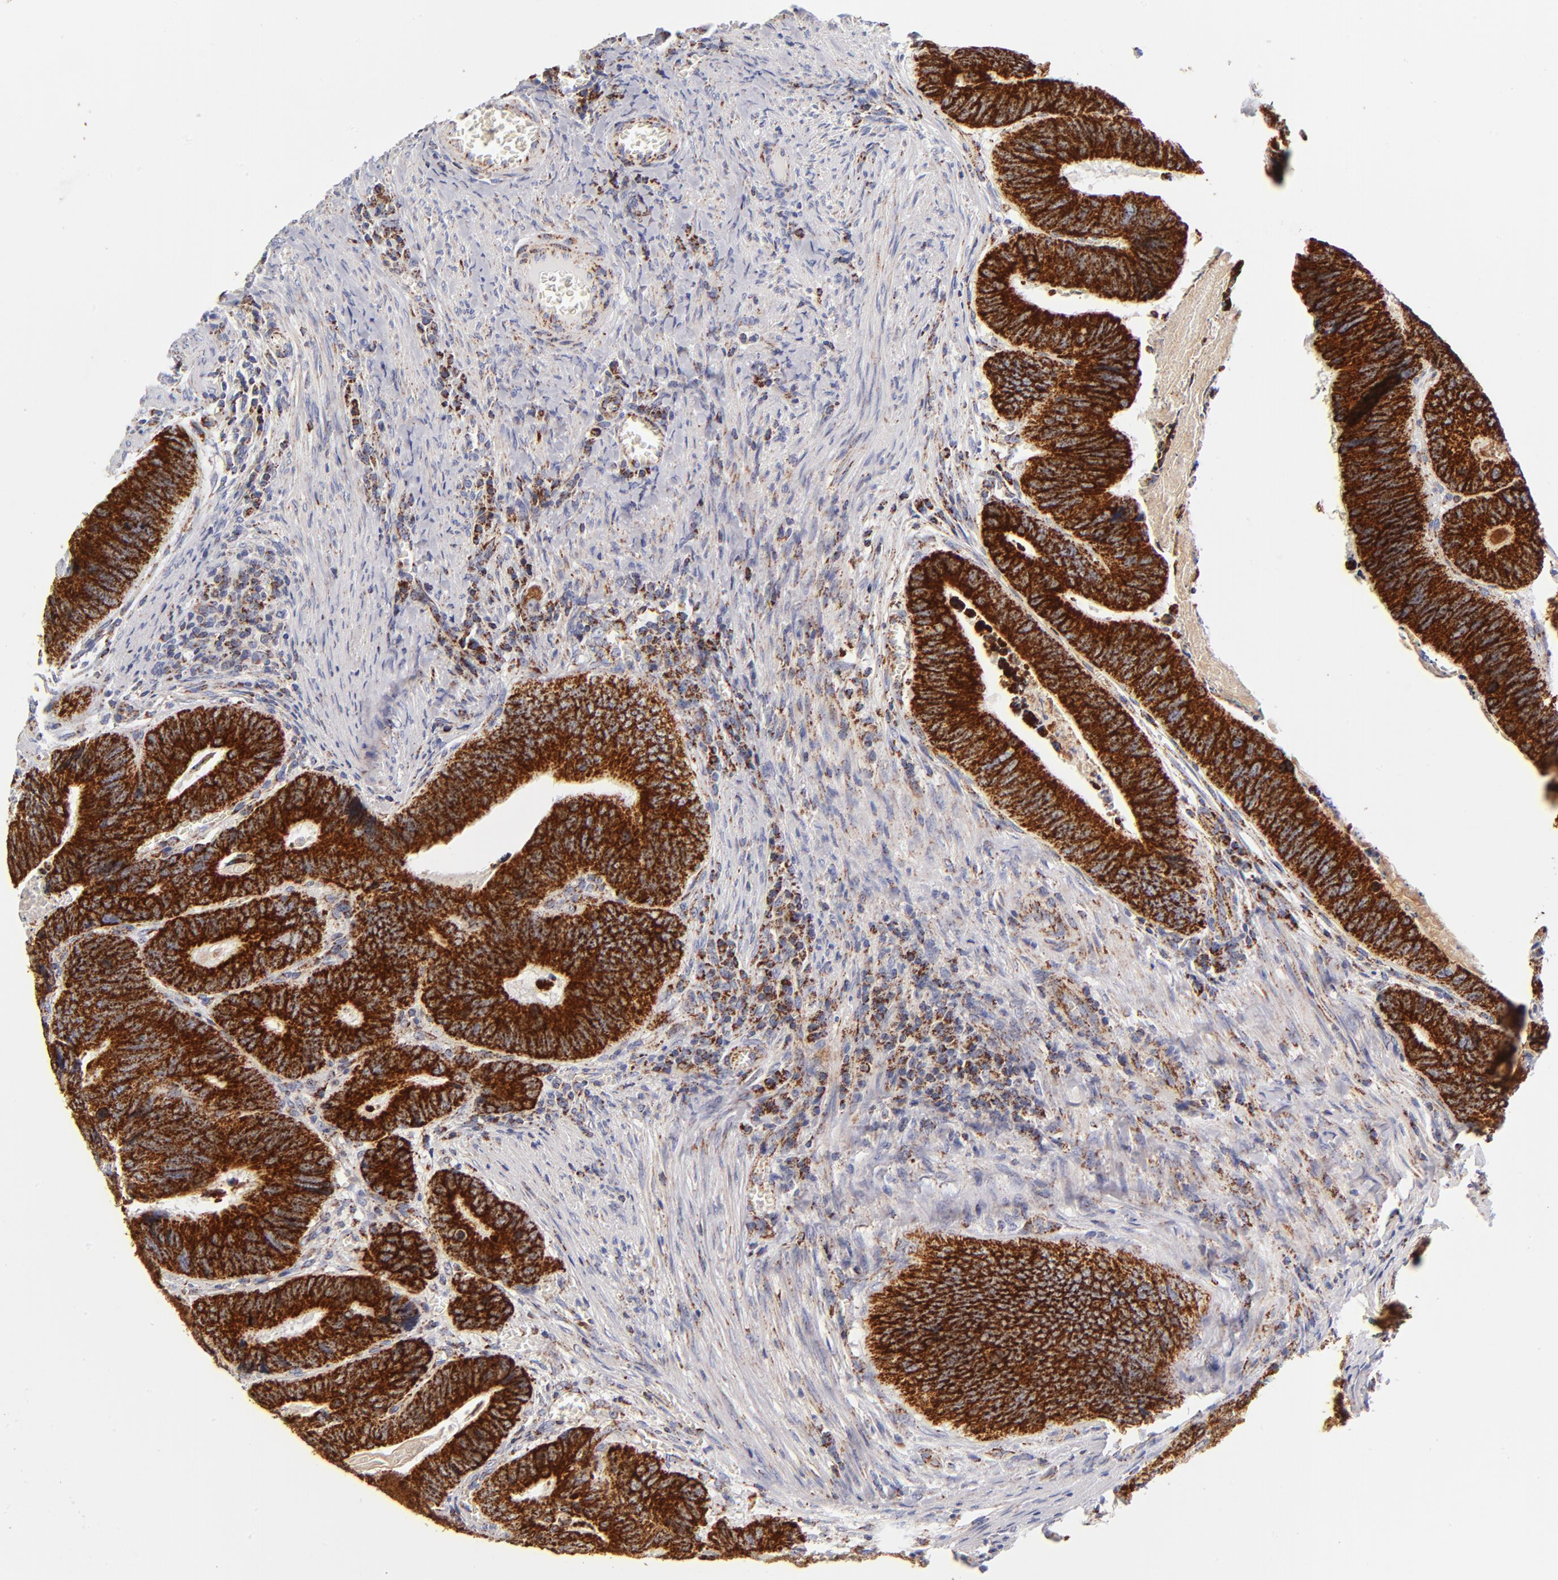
{"staining": {"intensity": "strong", "quantity": ">75%", "location": "cytoplasmic/membranous"}, "tissue": "colorectal cancer", "cell_type": "Tumor cells", "image_type": "cancer", "snomed": [{"axis": "morphology", "description": "Adenocarcinoma, NOS"}, {"axis": "topography", "description": "Colon"}], "caption": "Colorectal cancer (adenocarcinoma) stained for a protein exhibits strong cytoplasmic/membranous positivity in tumor cells.", "gene": "ECHS1", "patient": {"sex": "male", "age": 72}}